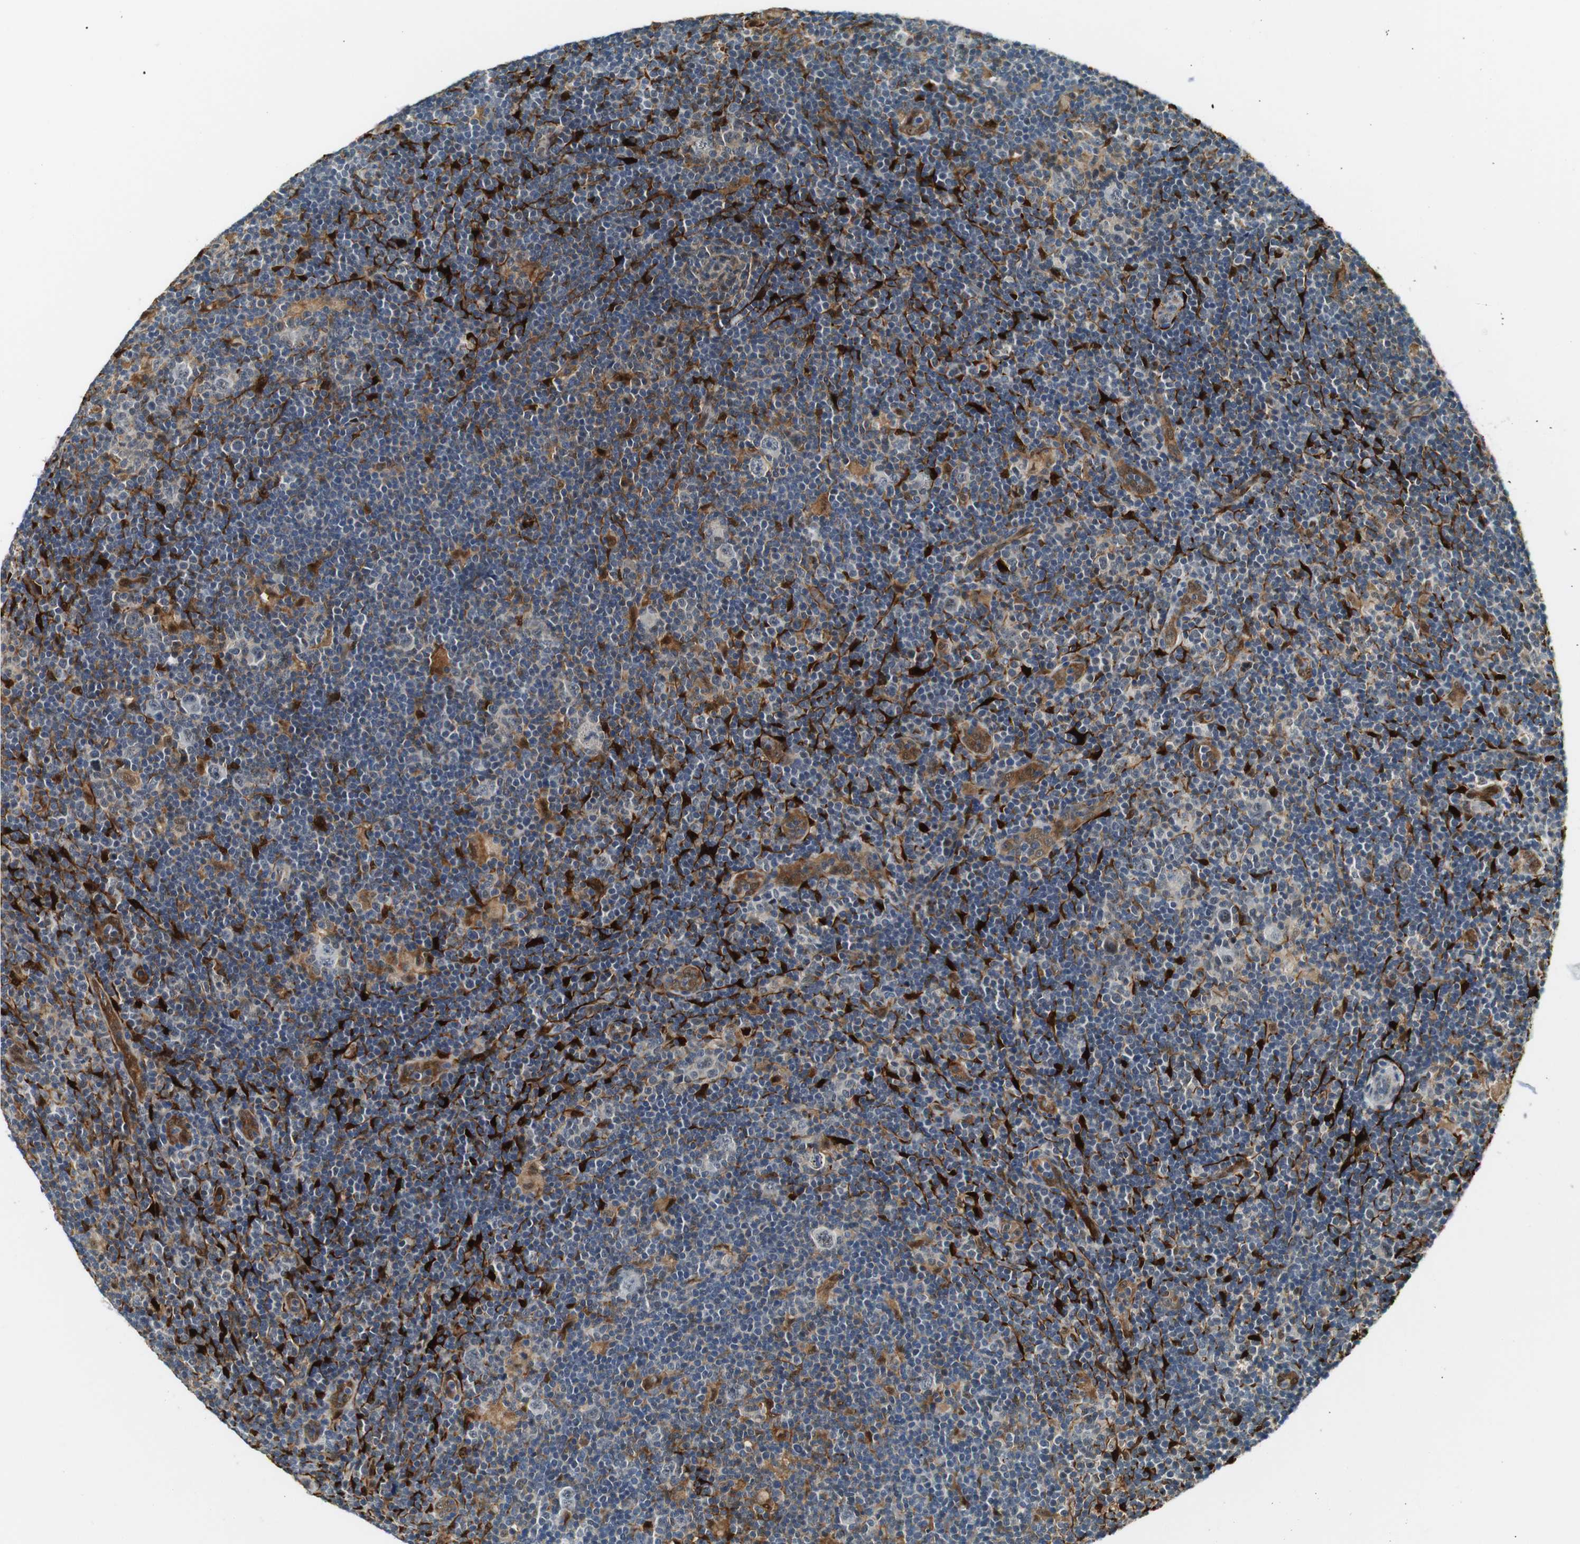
{"staining": {"intensity": "negative", "quantity": "none", "location": "none"}, "tissue": "lymphoma", "cell_type": "Tumor cells", "image_type": "cancer", "snomed": [{"axis": "morphology", "description": "Hodgkin's disease, NOS"}, {"axis": "topography", "description": "Lymph node"}], "caption": "This histopathology image is of lymphoma stained with immunohistochemistry (IHC) to label a protein in brown with the nuclei are counter-stained blue. There is no staining in tumor cells.", "gene": "LXN", "patient": {"sex": "female", "age": 57}}